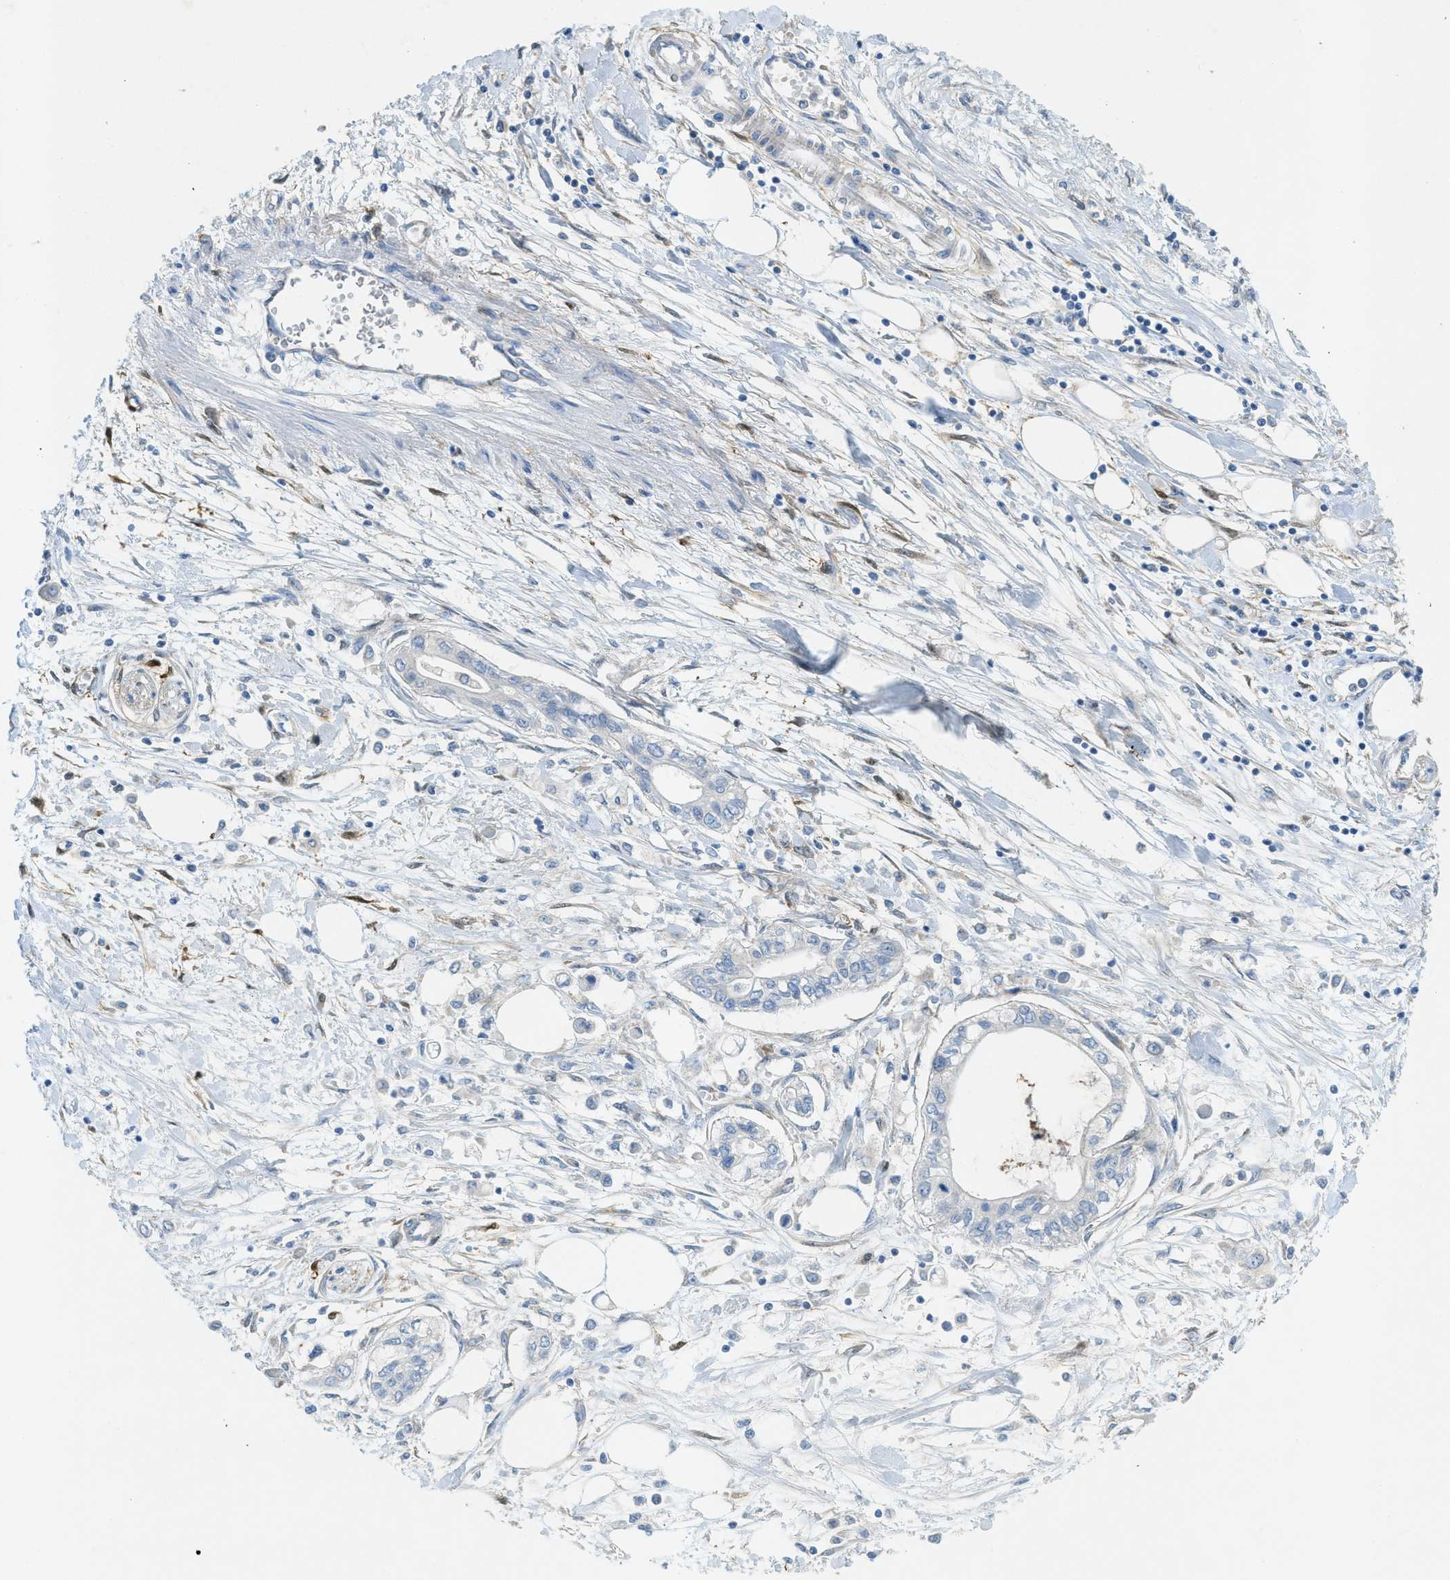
{"staining": {"intensity": "negative", "quantity": "none", "location": "none"}, "tissue": "pancreatic cancer", "cell_type": "Tumor cells", "image_type": "cancer", "snomed": [{"axis": "morphology", "description": "Adenocarcinoma, NOS"}, {"axis": "topography", "description": "Pancreas"}], "caption": "Tumor cells are negative for brown protein staining in pancreatic cancer. Brightfield microscopy of IHC stained with DAB (3,3'-diaminobenzidine) (brown) and hematoxylin (blue), captured at high magnification.", "gene": "CYGB", "patient": {"sex": "female", "age": 77}}